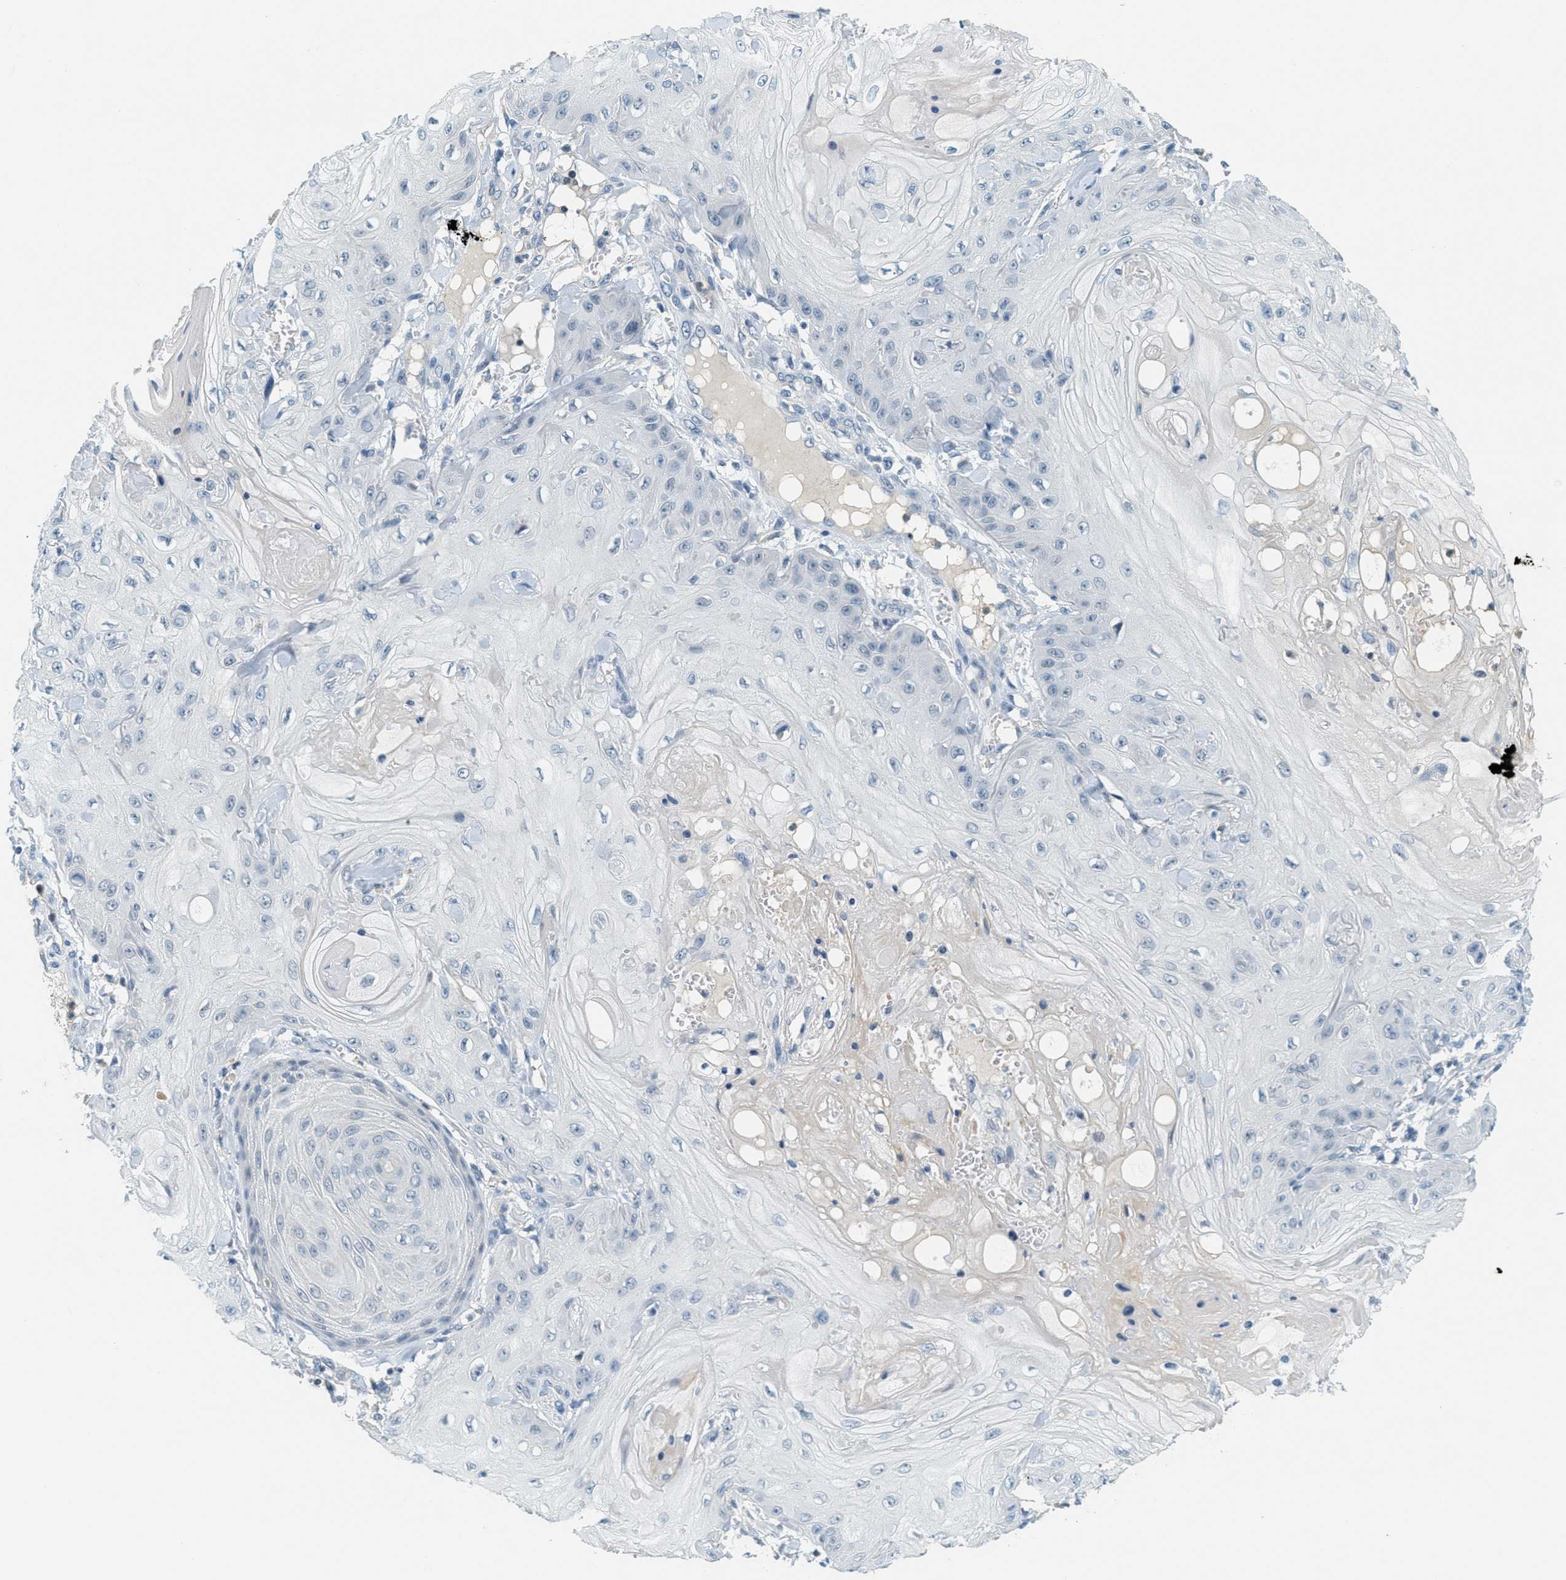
{"staining": {"intensity": "negative", "quantity": "none", "location": "none"}, "tissue": "skin cancer", "cell_type": "Tumor cells", "image_type": "cancer", "snomed": [{"axis": "morphology", "description": "Squamous cell carcinoma, NOS"}, {"axis": "topography", "description": "Skin"}], "caption": "Immunohistochemistry photomicrograph of human squamous cell carcinoma (skin) stained for a protein (brown), which exhibits no expression in tumor cells.", "gene": "RASGRP2", "patient": {"sex": "male", "age": 74}}